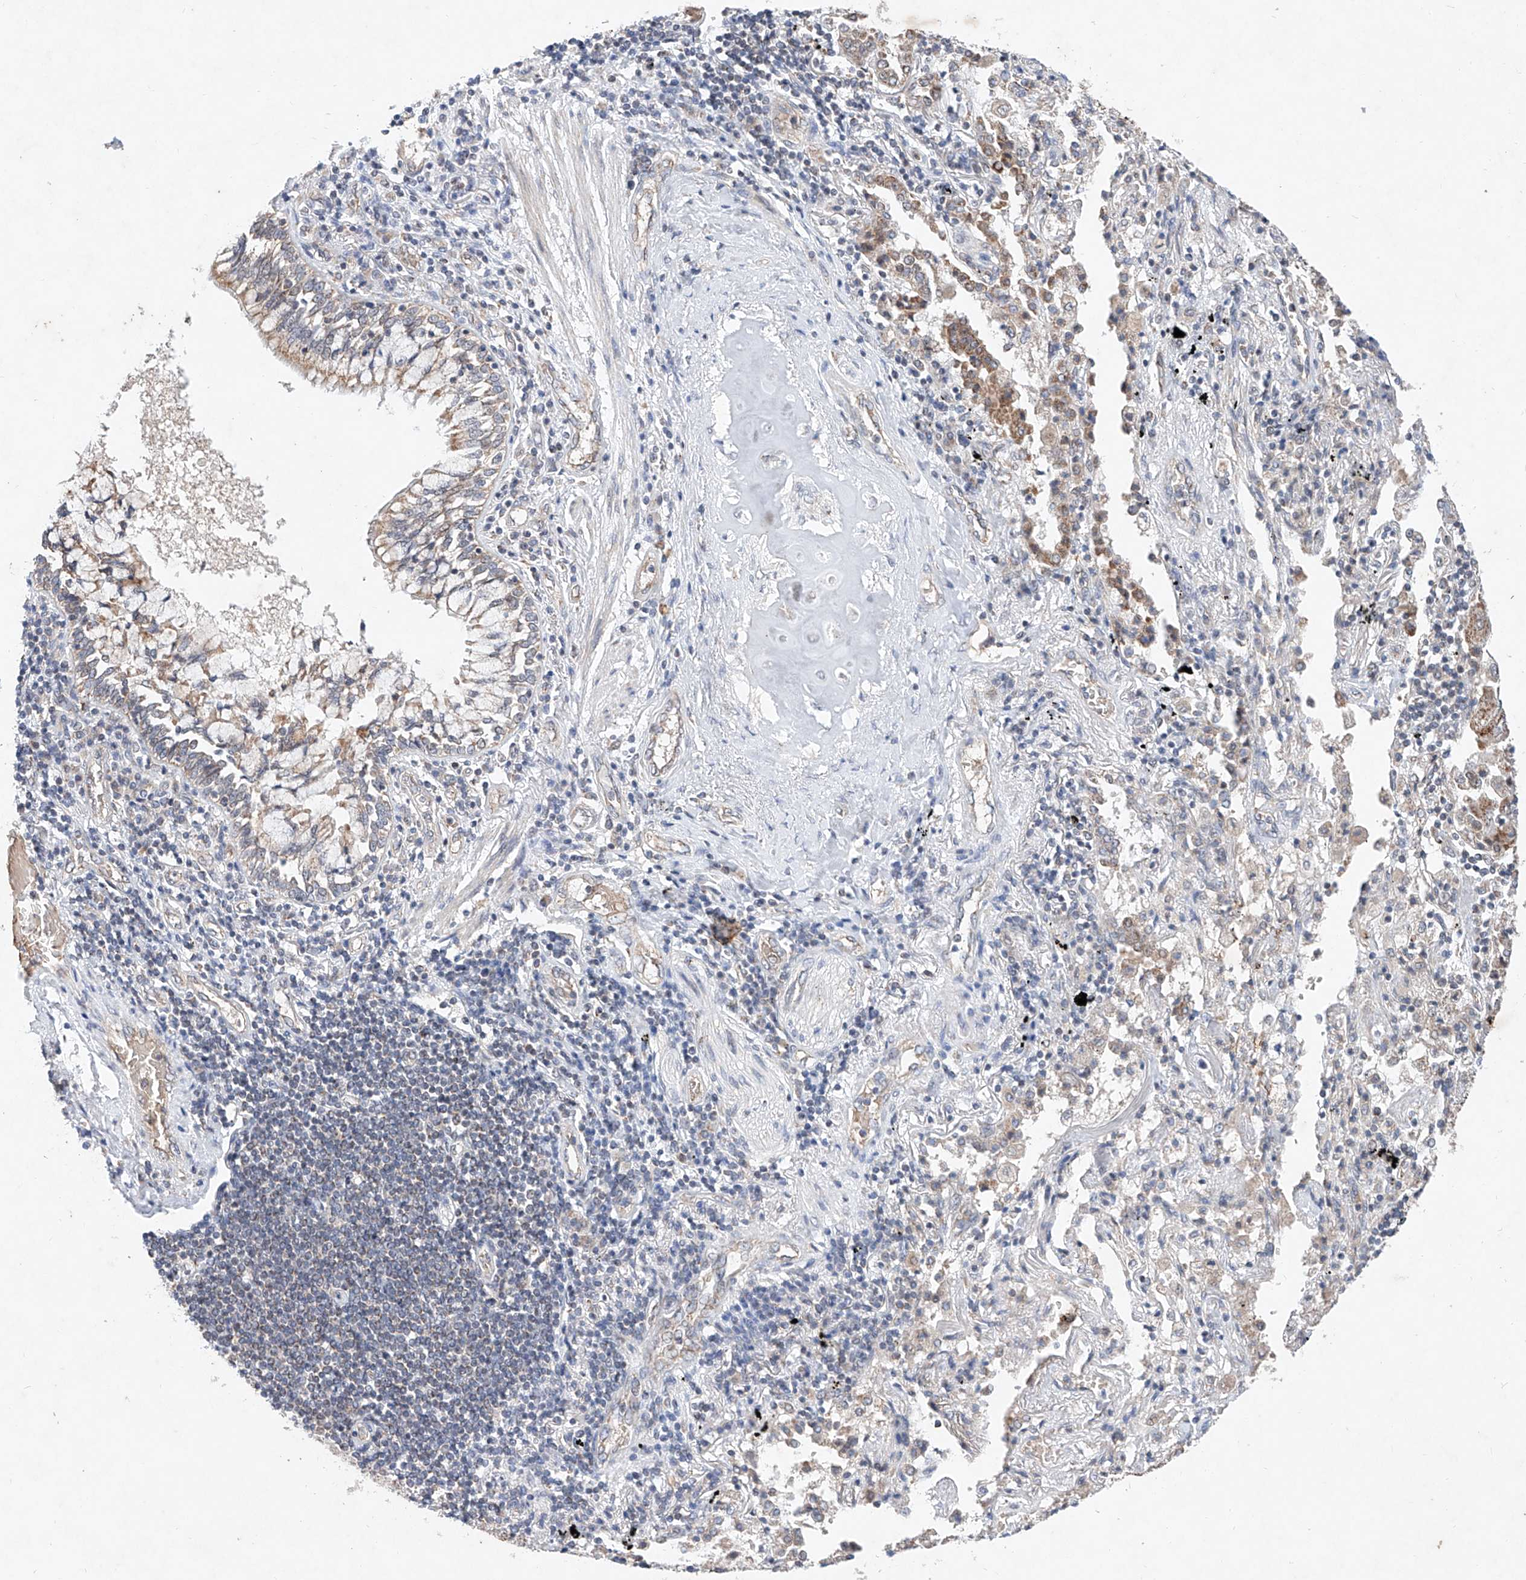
{"staining": {"intensity": "moderate", "quantity": ">75%", "location": "cytoplasmic/membranous"}, "tissue": "lung cancer", "cell_type": "Tumor cells", "image_type": "cancer", "snomed": [{"axis": "morphology", "description": "Adenocarcinoma, NOS"}, {"axis": "topography", "description": "Lung"}], "caption": "A high-resolution photomicrograph shows immunohistochemistry (IHC) staining of lung cancer (adenocarcinoma), which demonstrates moderate cytoplasmic/membranous expression in about >75% of tumor cells.", "gene": "FASTK", "patient": {"sex": "female", "age": 65}}